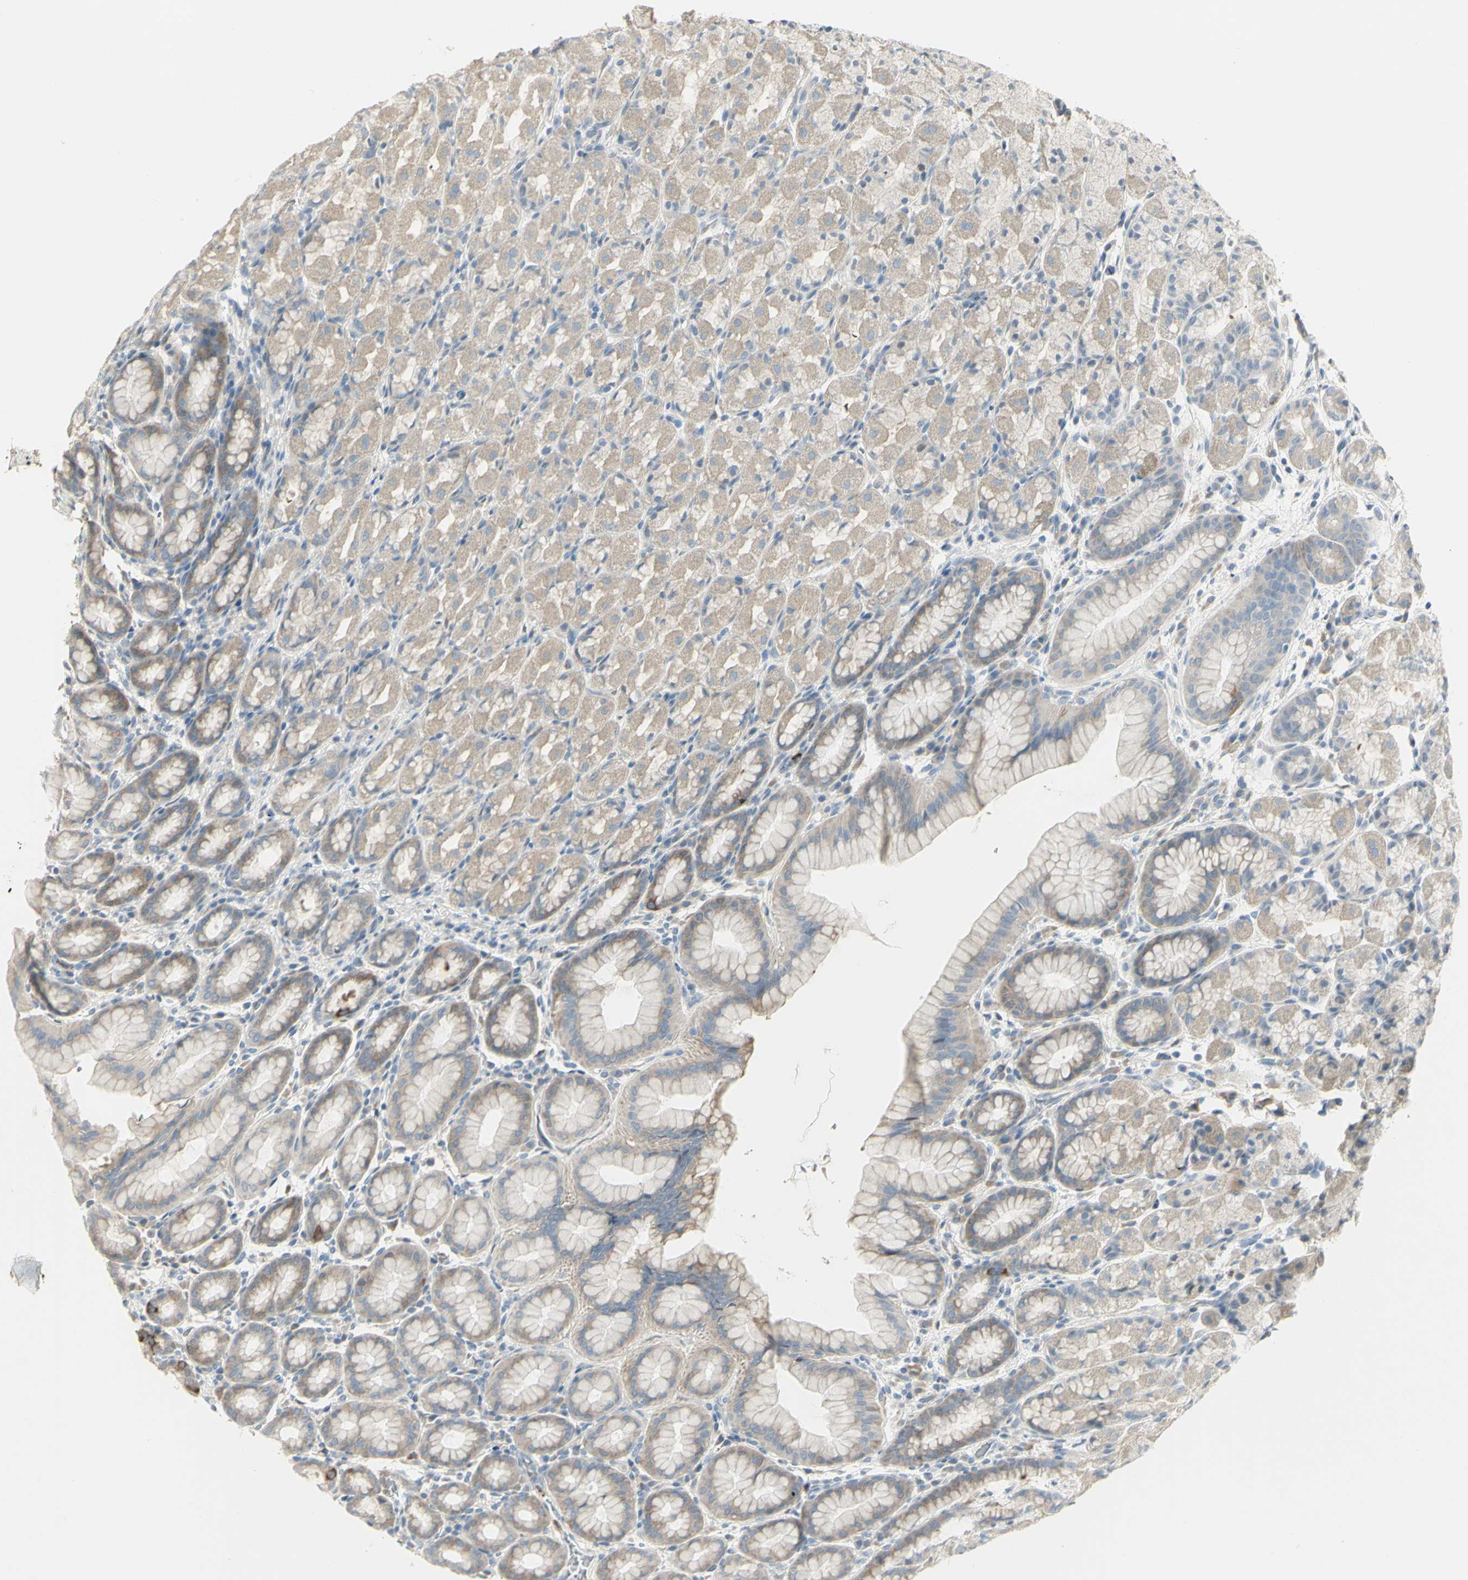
{"staining": {"intensity": "moderate", "quantity": "<25%", "location": "cytoplasmic/membranous"}, "tissue": "stomach", "cell_type": "Glandular cells", "image_type": "normal", "snomed": [{"axis": "morphology", "description": "Normal tissue, NOS"}, {"axis": "topography", "description": "Stomach, upper"}], "caption": "Protein staining by IHC shows moderate cytoplasmic/membranous expression in about <25% of glandular cells in unremarkable stomach.", "gene": "CCNB2", "patient": {"sex": "male", "age": 68}}